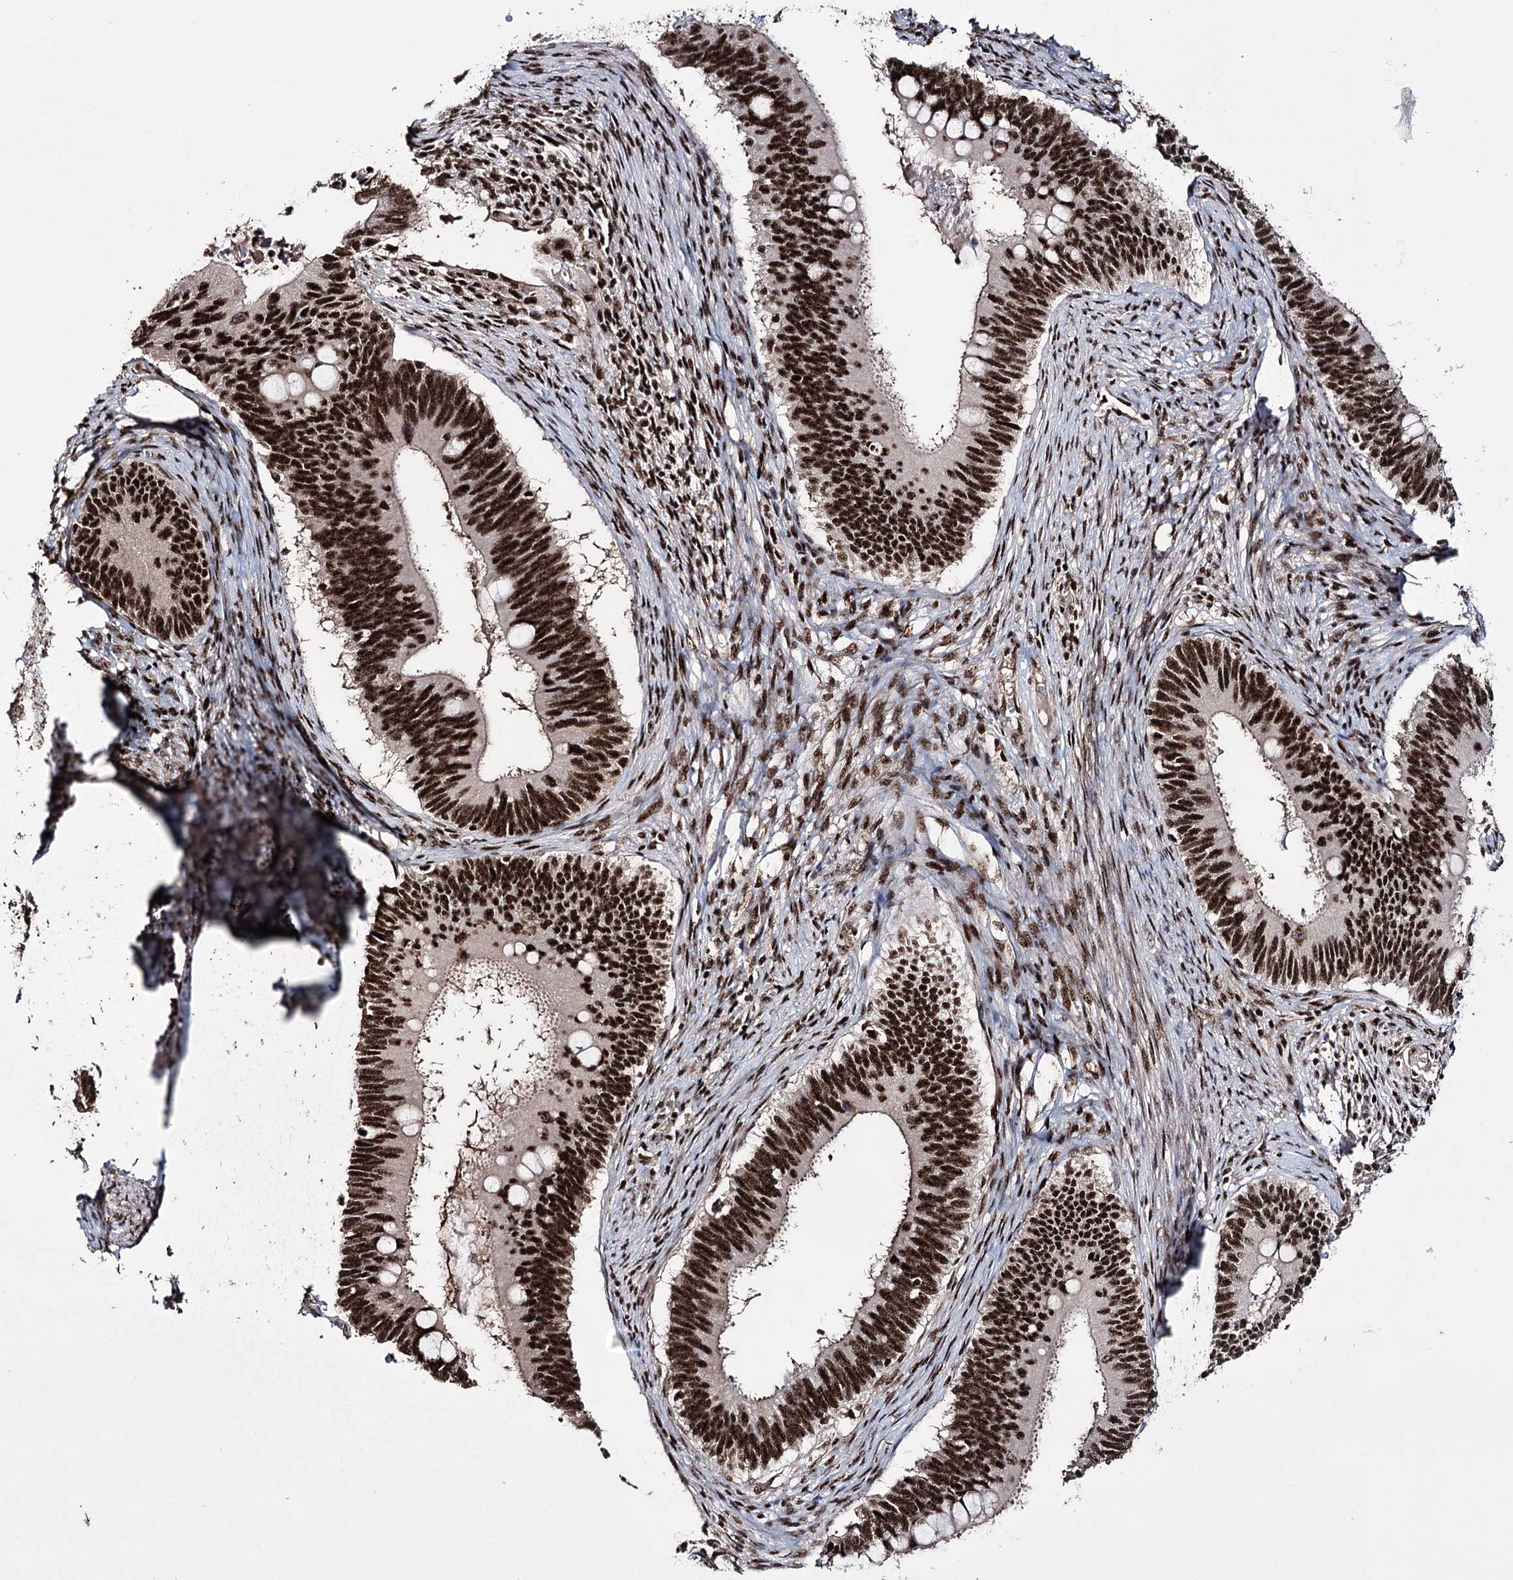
{"staining": {"intensity": "strong", "quantity": ">75%", "location": "nuclear"}, "tissue": "cervical cancer", "cell_type": "Tumor cells", "image_type": "cancer", "snomed": [{"axis": "morphology", "description": "Adenocarcinoma, NOS"}, {"axis": "topography", "description": "Cervix"}], "caption": "Tumor cells display high levels of strong nuclear positivity in about >75% of cells in adenocarcinoma (cervical).", "gene": "PRPF40A", "patient": {"sex": "female", "age": 42}}